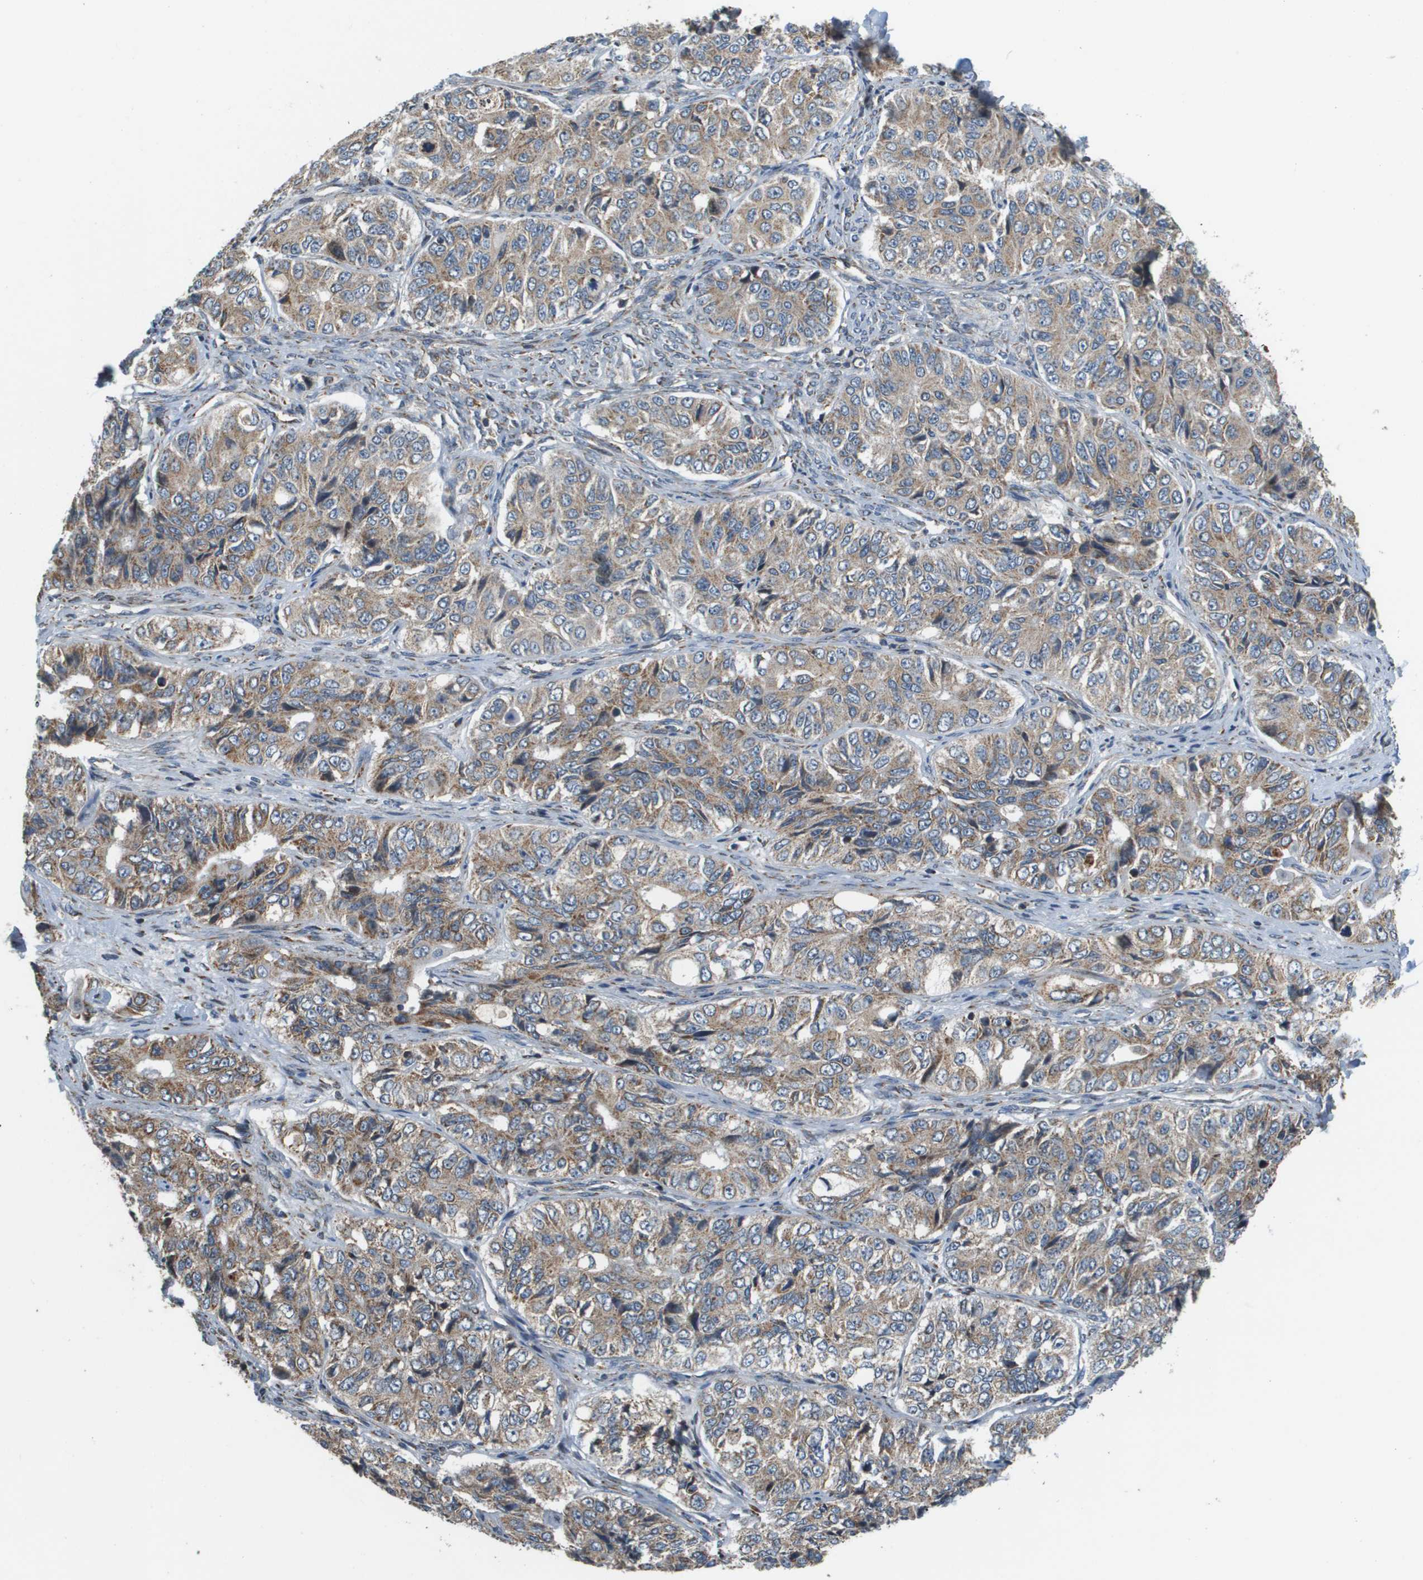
{"staining": {"intensity": "moderate", "quantity": "25%-75%", "location": "cytoplasmic/membranous"}, "tissue": "ovarian cancer", "cell_type": "Tumor cells", "image_type": "cancer", "snomed": [{"axis": "morphology", "description": "Carcinoma, endometroid"}, {"axis": "topography", "description": "Ovary"}], "caption": "This is an image of IHC staining of ovarian endometroid carcinoma, which shows moderate positivity in the cytoplasmic/membranous of tumor cells.", "gene": "NRK", "patient": {"sex": "female", "age": 51}}